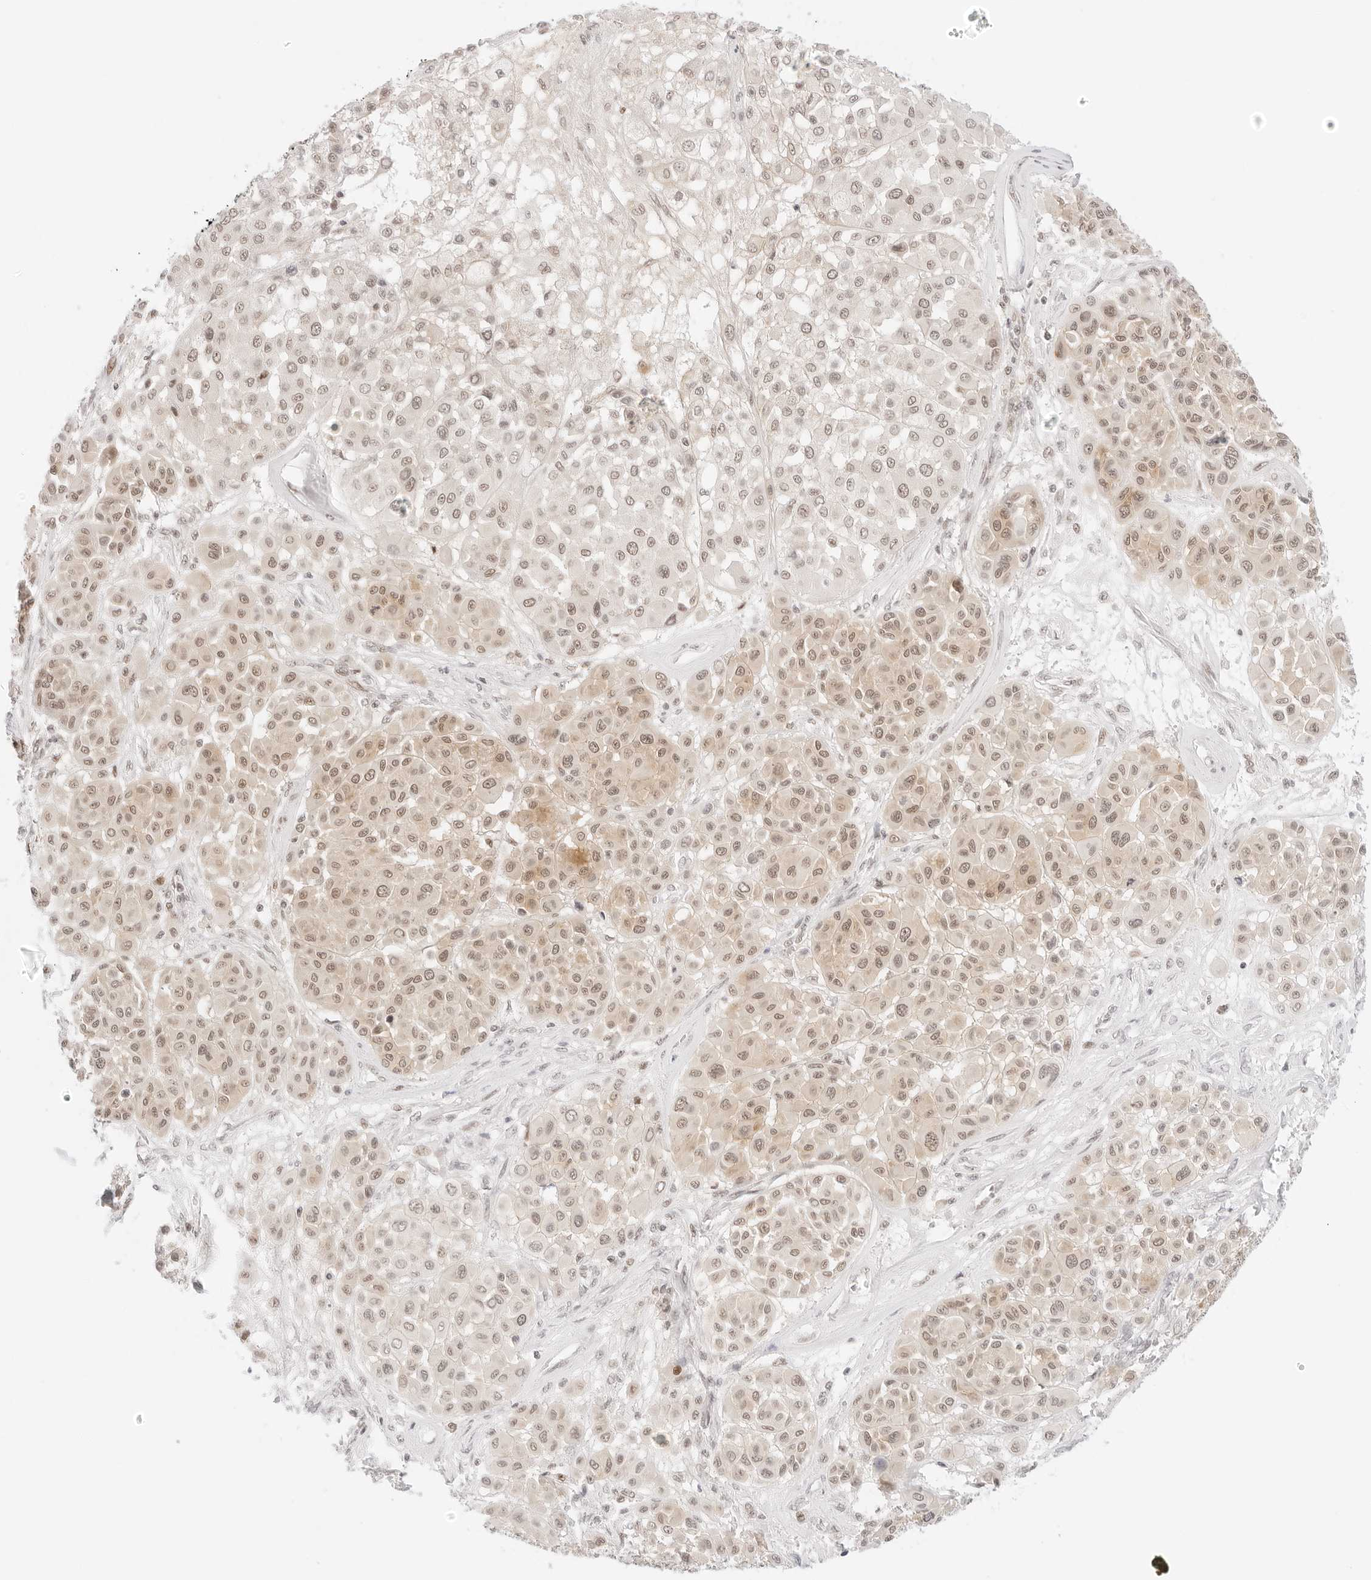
{"staining": {"intensity": "moderate", "quantity": ">75%", "location": "cytoplasmic/membranous,nuclear"}, "tissue": "melanoma", "cell_type": "Tumor cells", "image_type": "cancer", "snomed": [{"axis": "morphology", "description": "Malignant melanoma, Metastatic site"}, {"axis": "topography", "description": "Soft tissue"}], "caption": "An image of malignant melanoma (metastatic site) stained for a protein shows moderate cytoplasmic/membranous and nuclear brown staining in tumor cells.", "gene": "ITGA6", "patient": {"sex": "male", "age": 41}}